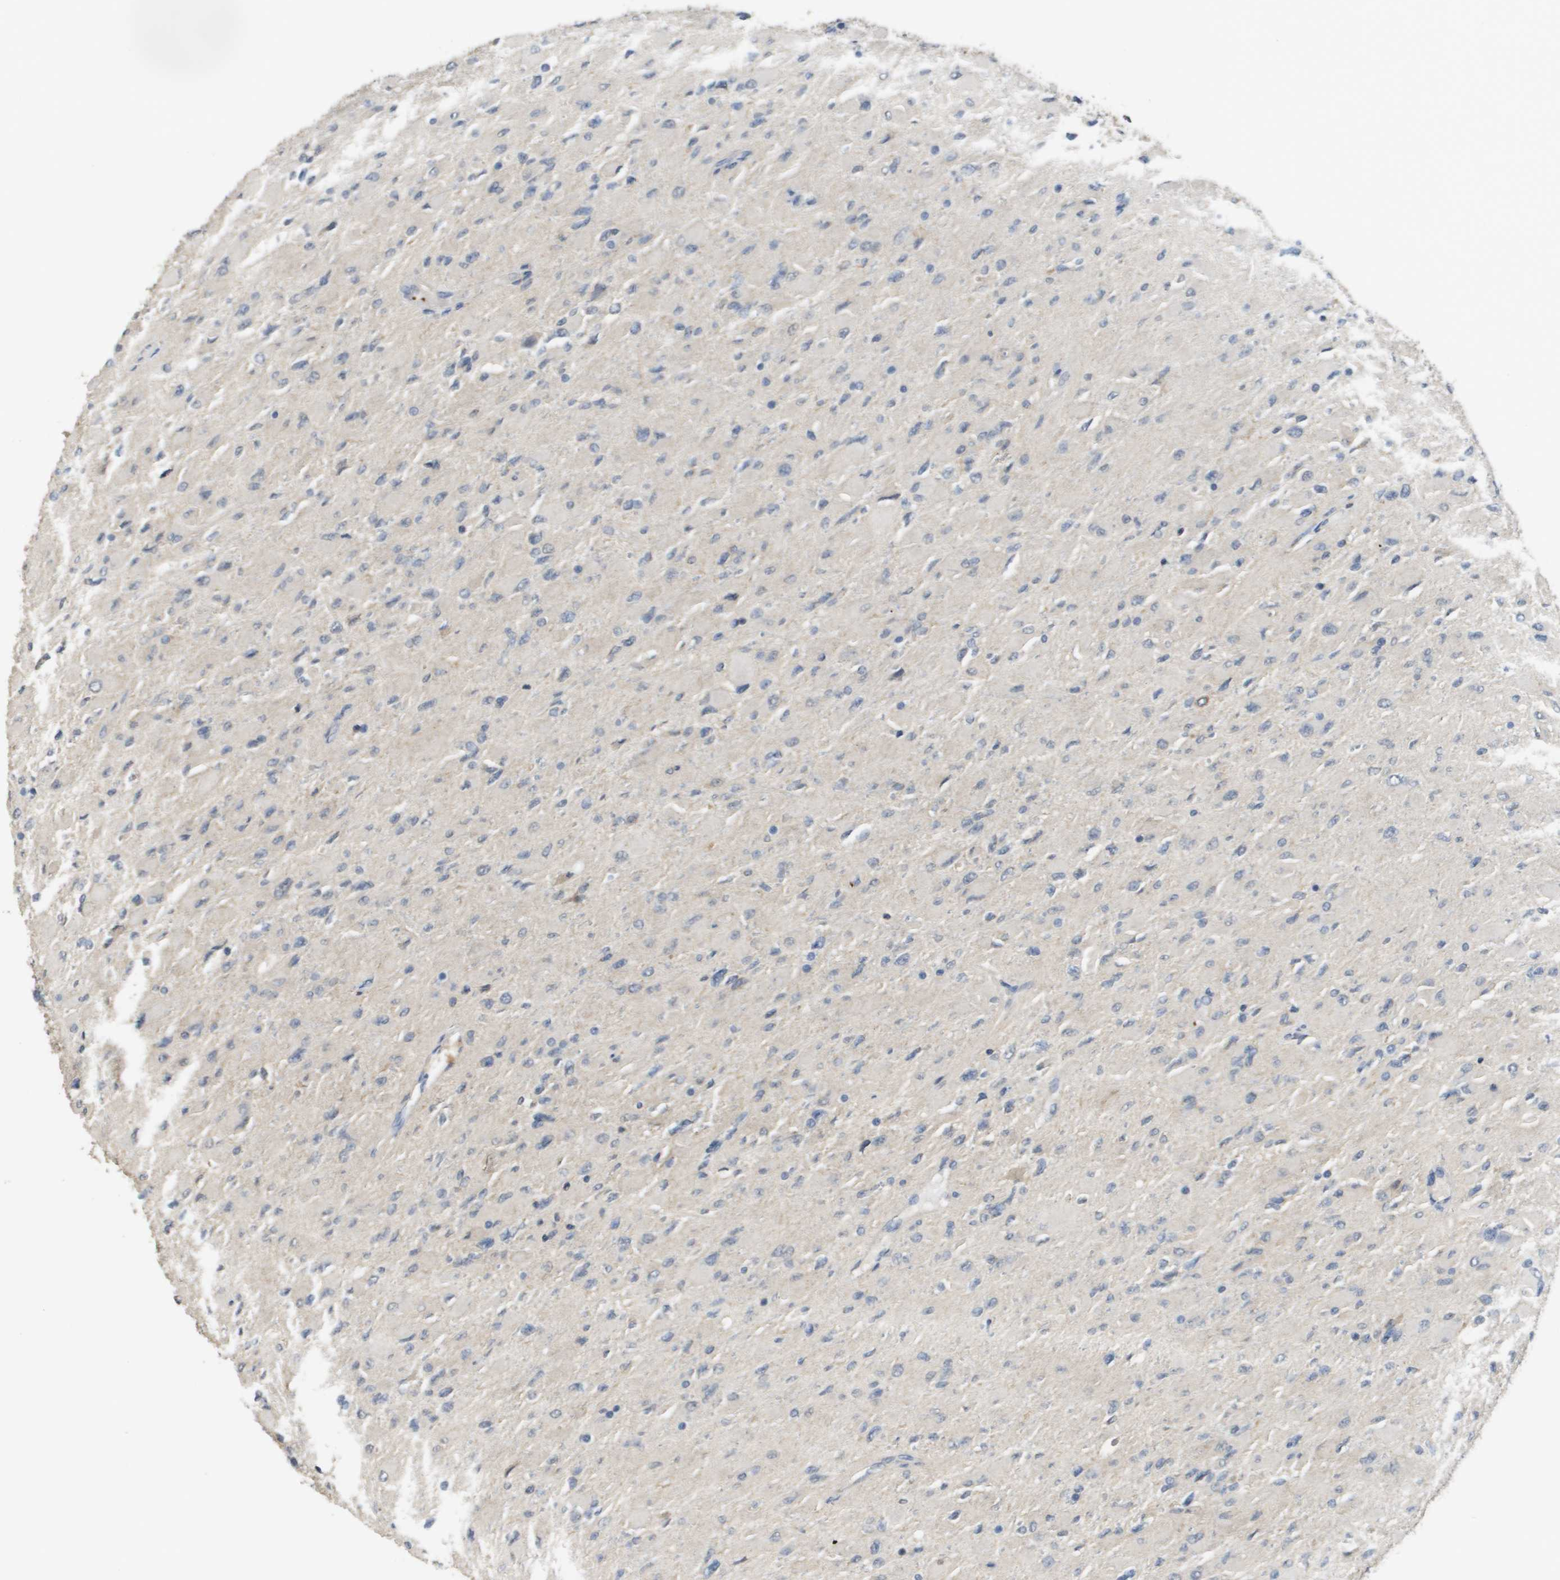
{"staining": {"intensity": "negative", "quantity": "none", "location": "none"}, "tissue": "glioma", "cell_type": "Tumor cells", "image_type": "cancer", "snomed": [{"axis": "morphology", "description": "Glioma, malignant, High grade"}, {"axis": "topography", "description": "Cerebral cortex"}], "caption": "The photomicrograph reveals no staining of tumor cells in glioma.", "gene": "RAB27B", "patient": {"sex": "female", "age": 36}}